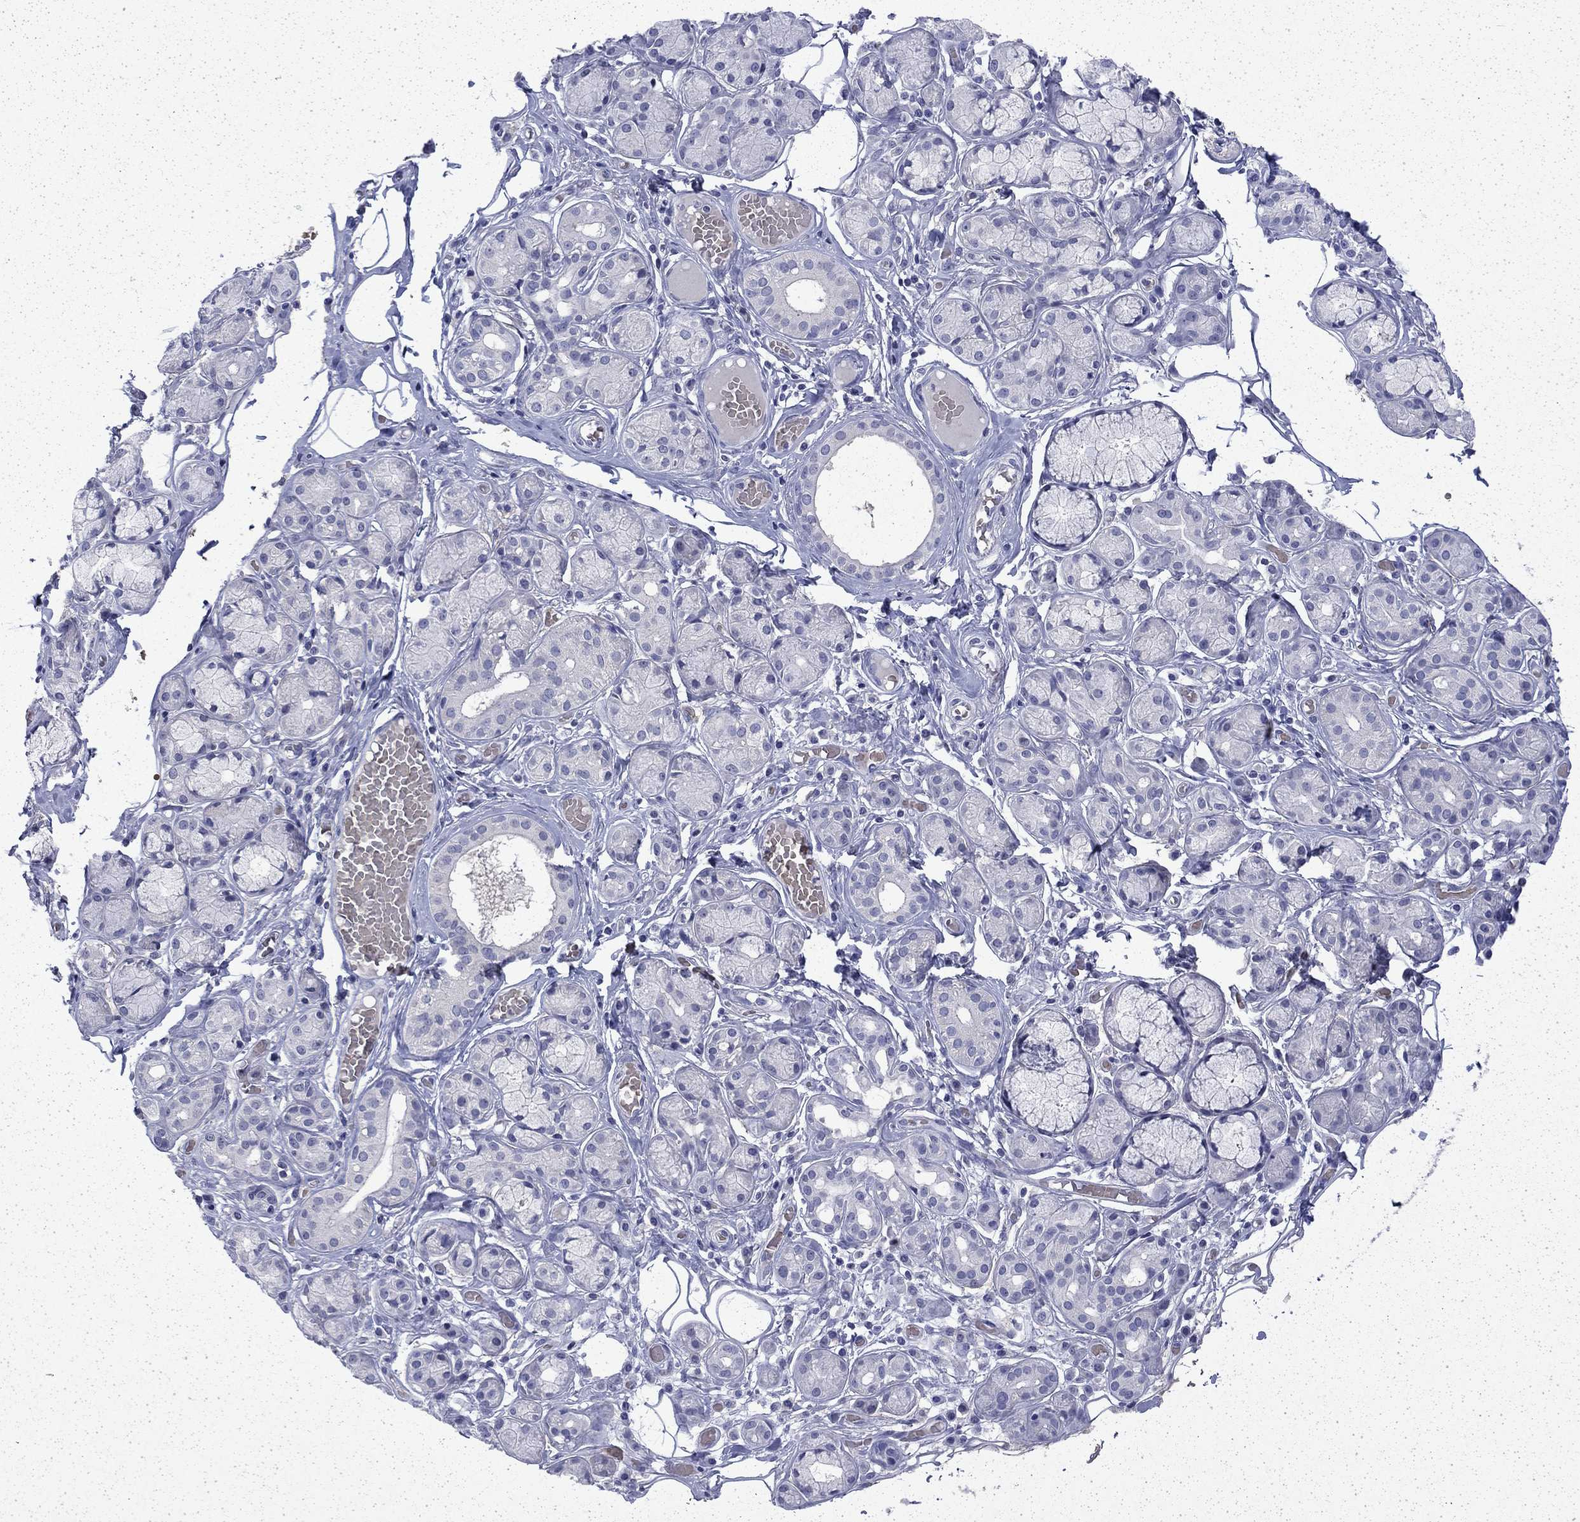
{"staining": {"intensity": "negative", "quantity": "none", "location": "none"}, "tissue": "salivary gland", "cell_type": "Glandular cells", "image_type": "normal", "snomed": [{"axis": "morphology", "description": "Normal tissue, NOS"}, {"axis": "topography", "description": "Salivary gland"}, {"axis": "topography", "description": "Peripheral nerve tissue"}], "caption": "Immunohistochemistry histopathology image of unremarkable salivary gland: human salivary gland stained with DAB shows no significant protein staining in glandular cells.", "gene": "ENPP6", "patient": {"sex": "male", "age": 71}}